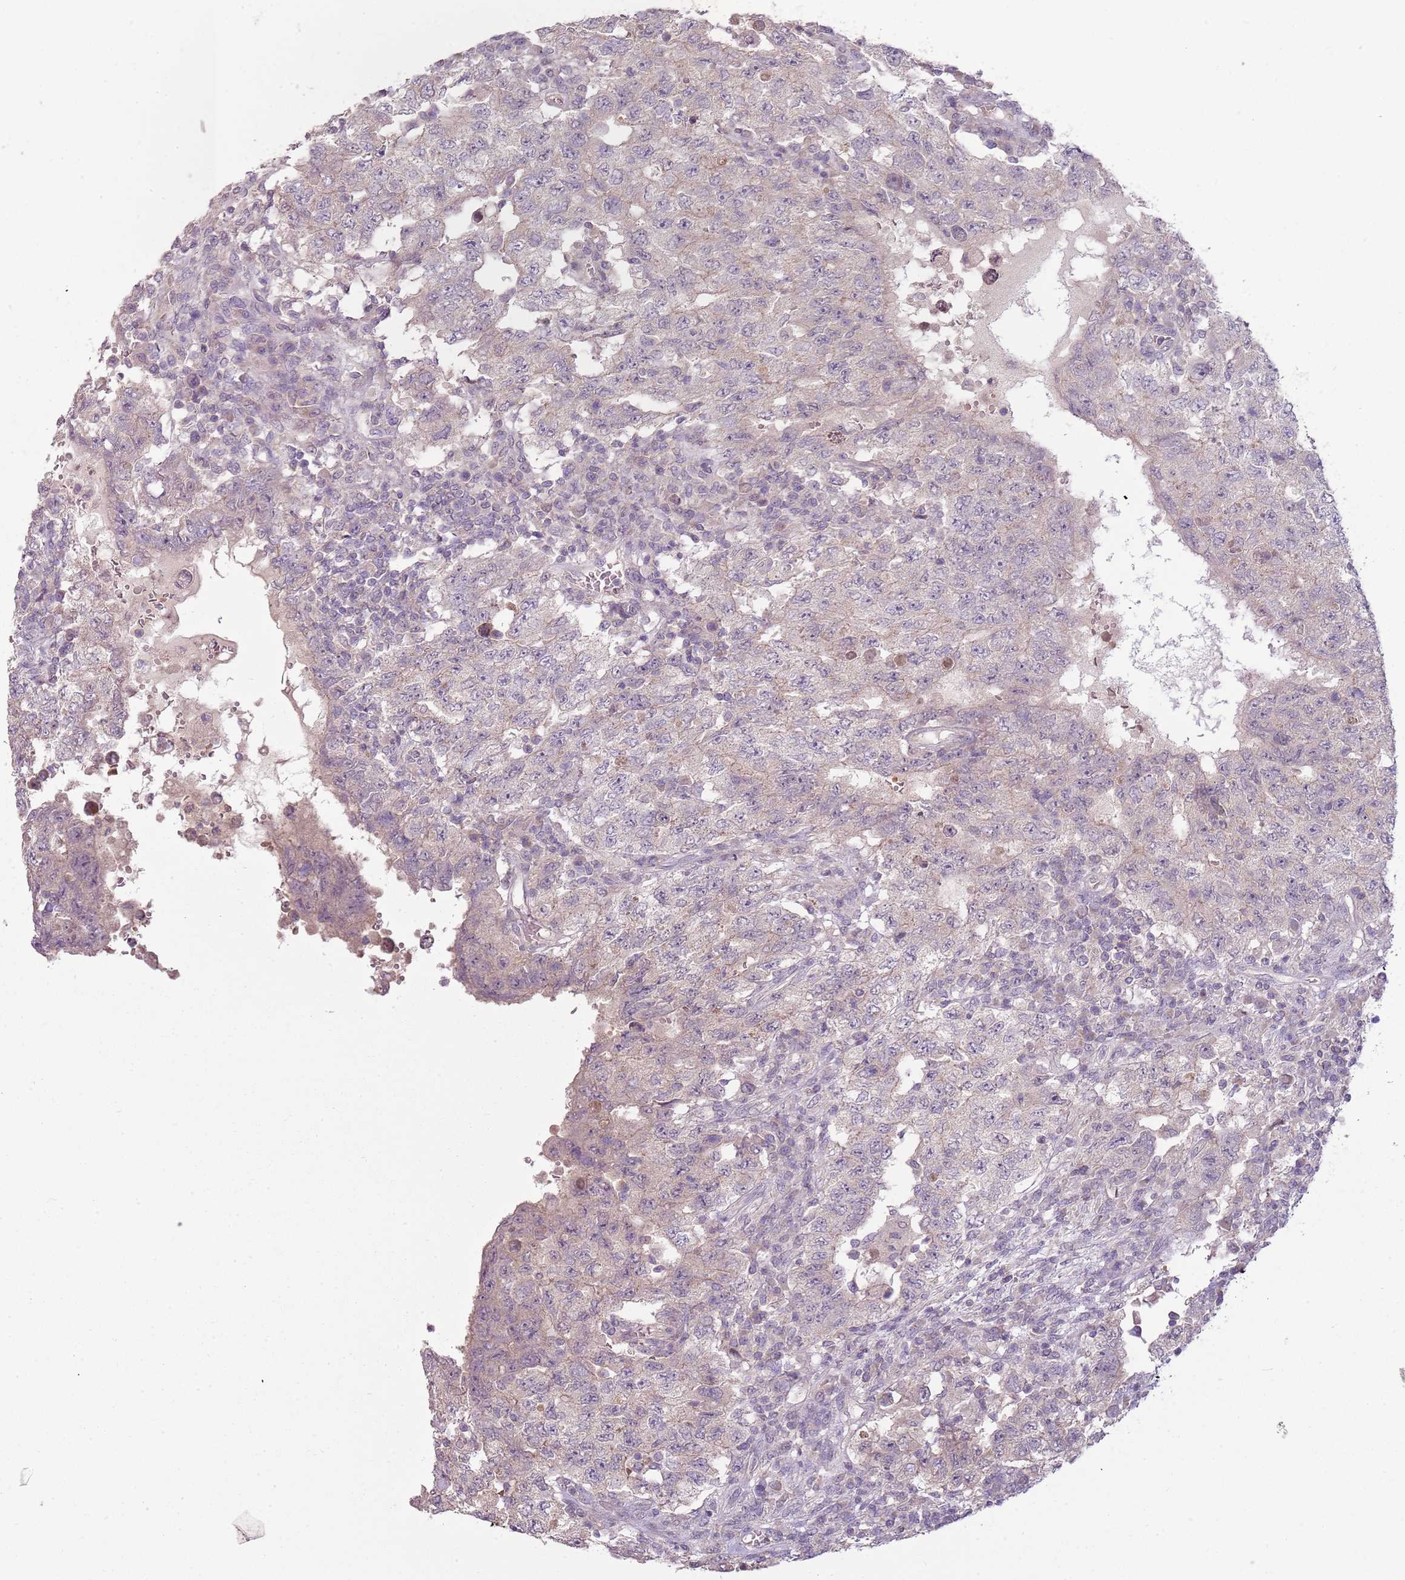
{"staining": {"intensity": "negative", "quantity": "none", "location": "none"}, "tissue": "testis cancer", "cell_type": "Tumor cells", "image_type": "cancer", "snomed": [{"axis": "morphology", "description": "Carcinoma, Embryonal, NOS"}, {"axis": "topography", "description": "Testis"}], "caption": "The micrograph shows no staining of tumor cells in testis cancer.", "gene": "TEKT4", "patient": {"sex": "male", "age": 26}}